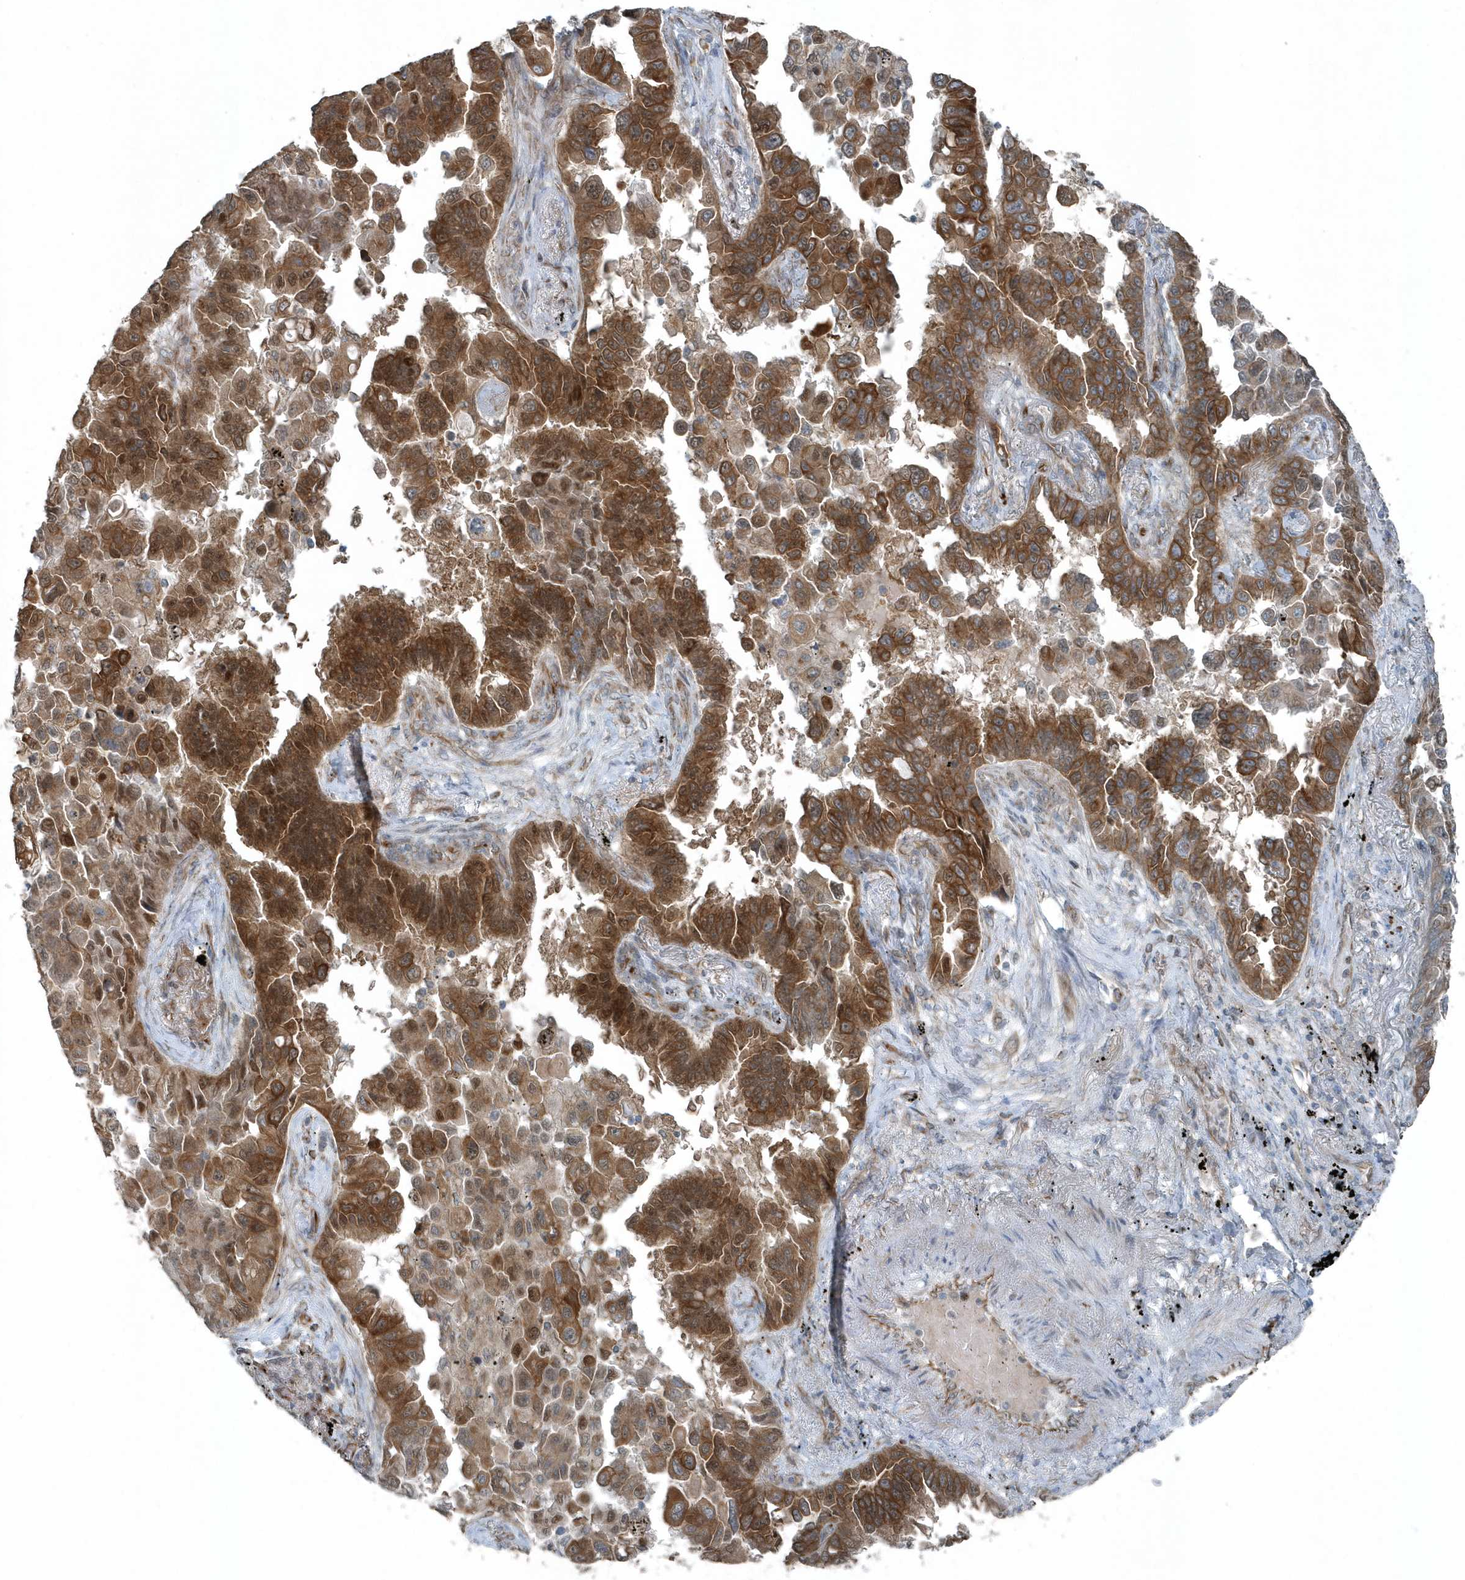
{"staining": {"intensity": "moderate", "quantity": ">75%", "location": "cytoplasmic/membranous"}, "tissue": "lung cancer", "cell_type": "Tumor cells", "image_type": "cancer", "snomed": [{"axis": "morphology", "description": "Adenocarcinoma, NOS"}, {"axis": "topography", "description": "Lung"}], "caption": "IHC (DAB) staining of lung adenocarcinoma demonstrates moderate cytoplasmic/membranous protein positivity in approximately >75% of tumor cells. The protein is shown in brown color, while the nuclei are stained blue.", "gene": "GCC2", "patient": {"sex": "female", "age": 67}}